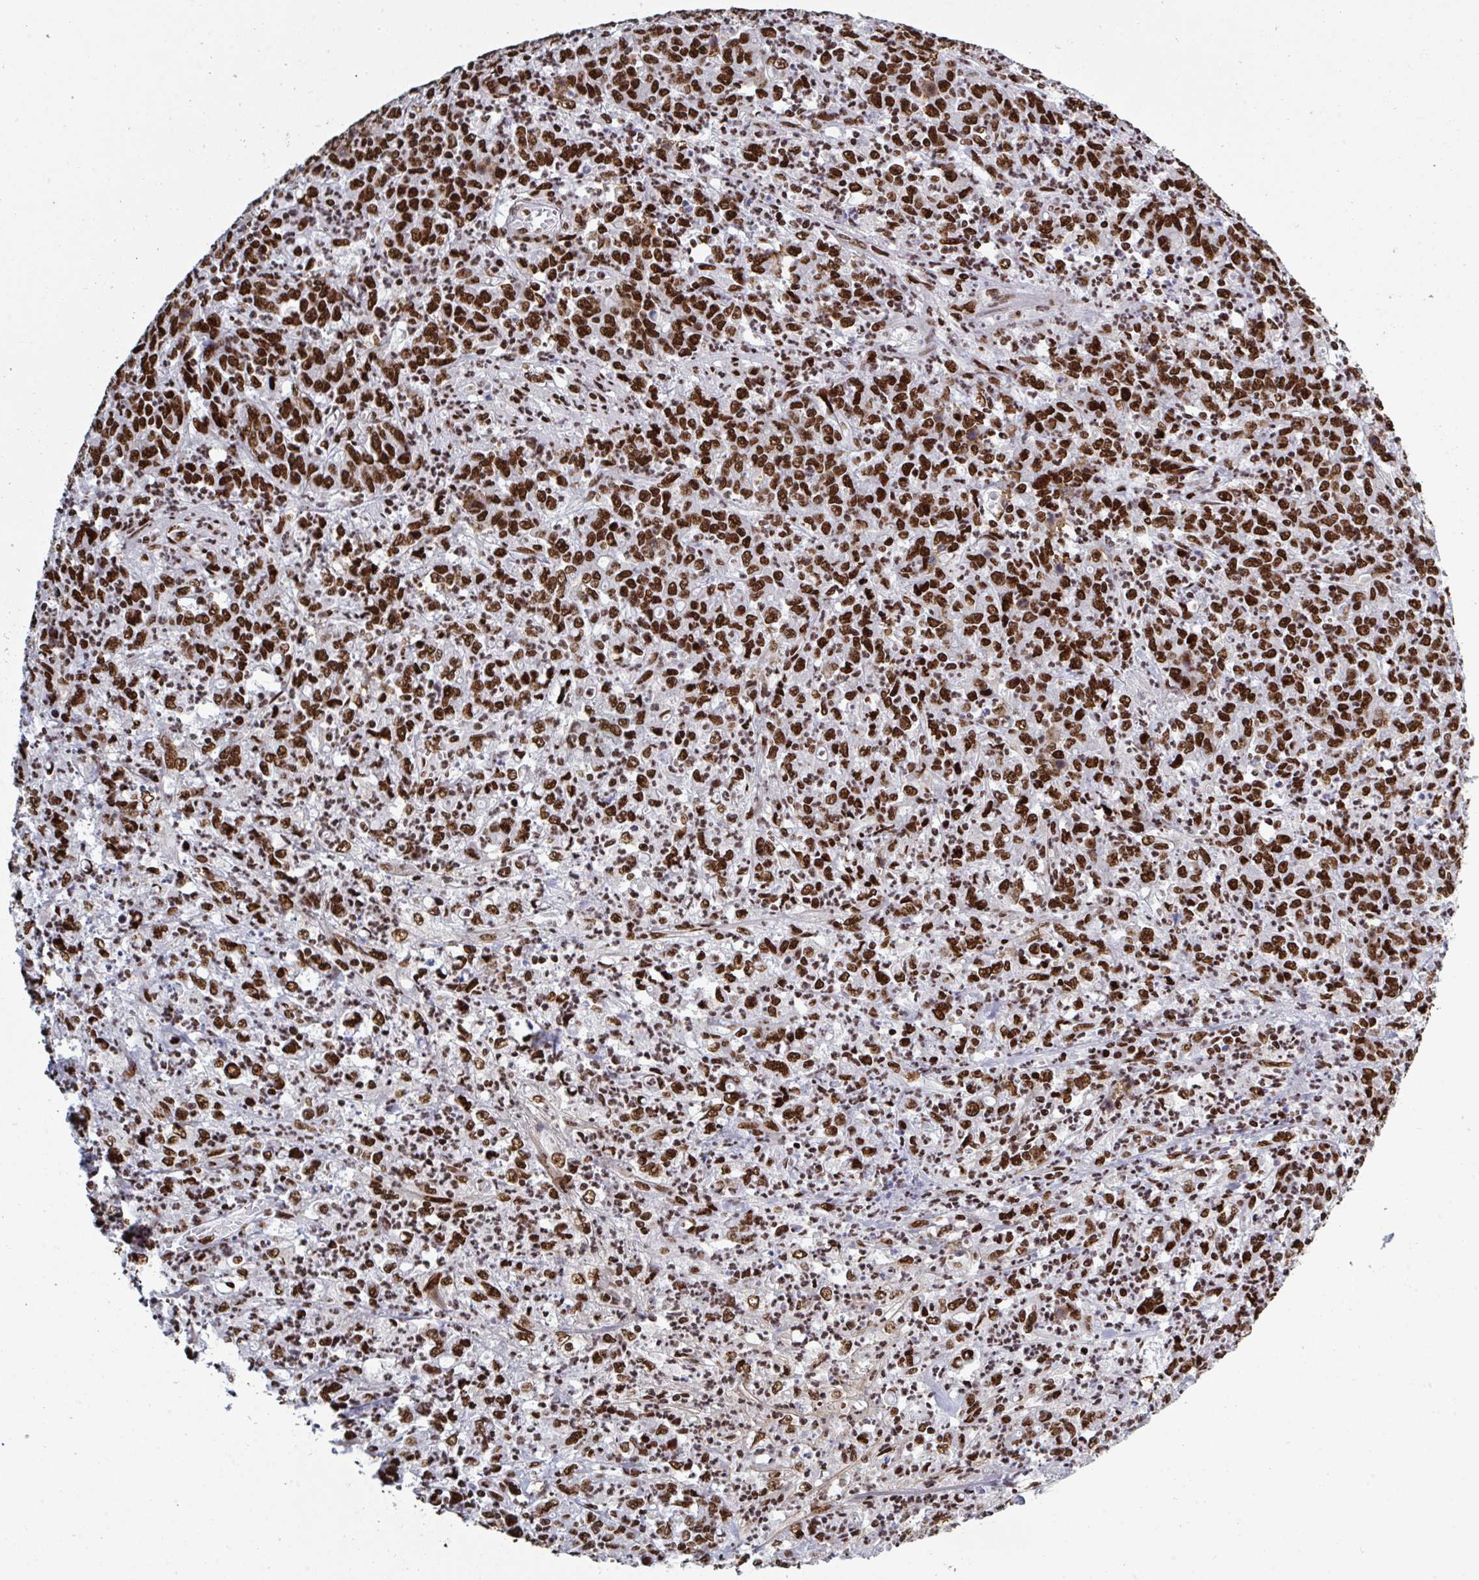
{"staining": {"intensity": "strong", "quantity": ">75%", "location": "nuclear"}, "tissue": "stomach cancer", "cell_type": "Tumor cells", "image_type": "cancer", "snomed": [{"axis": "morphology", "description": "Adenocarcinoma, NOS"}, {"axis": "topography", "description": "Stomach, lower"}], "caption": "Brown immunohistochemical staining in human stomach adenocarcinoma exhibits strong nuclear expression in about >75% of tumor cells.", "gene": "ZNF607", "patient": {"sex": "female", "age": 71}}